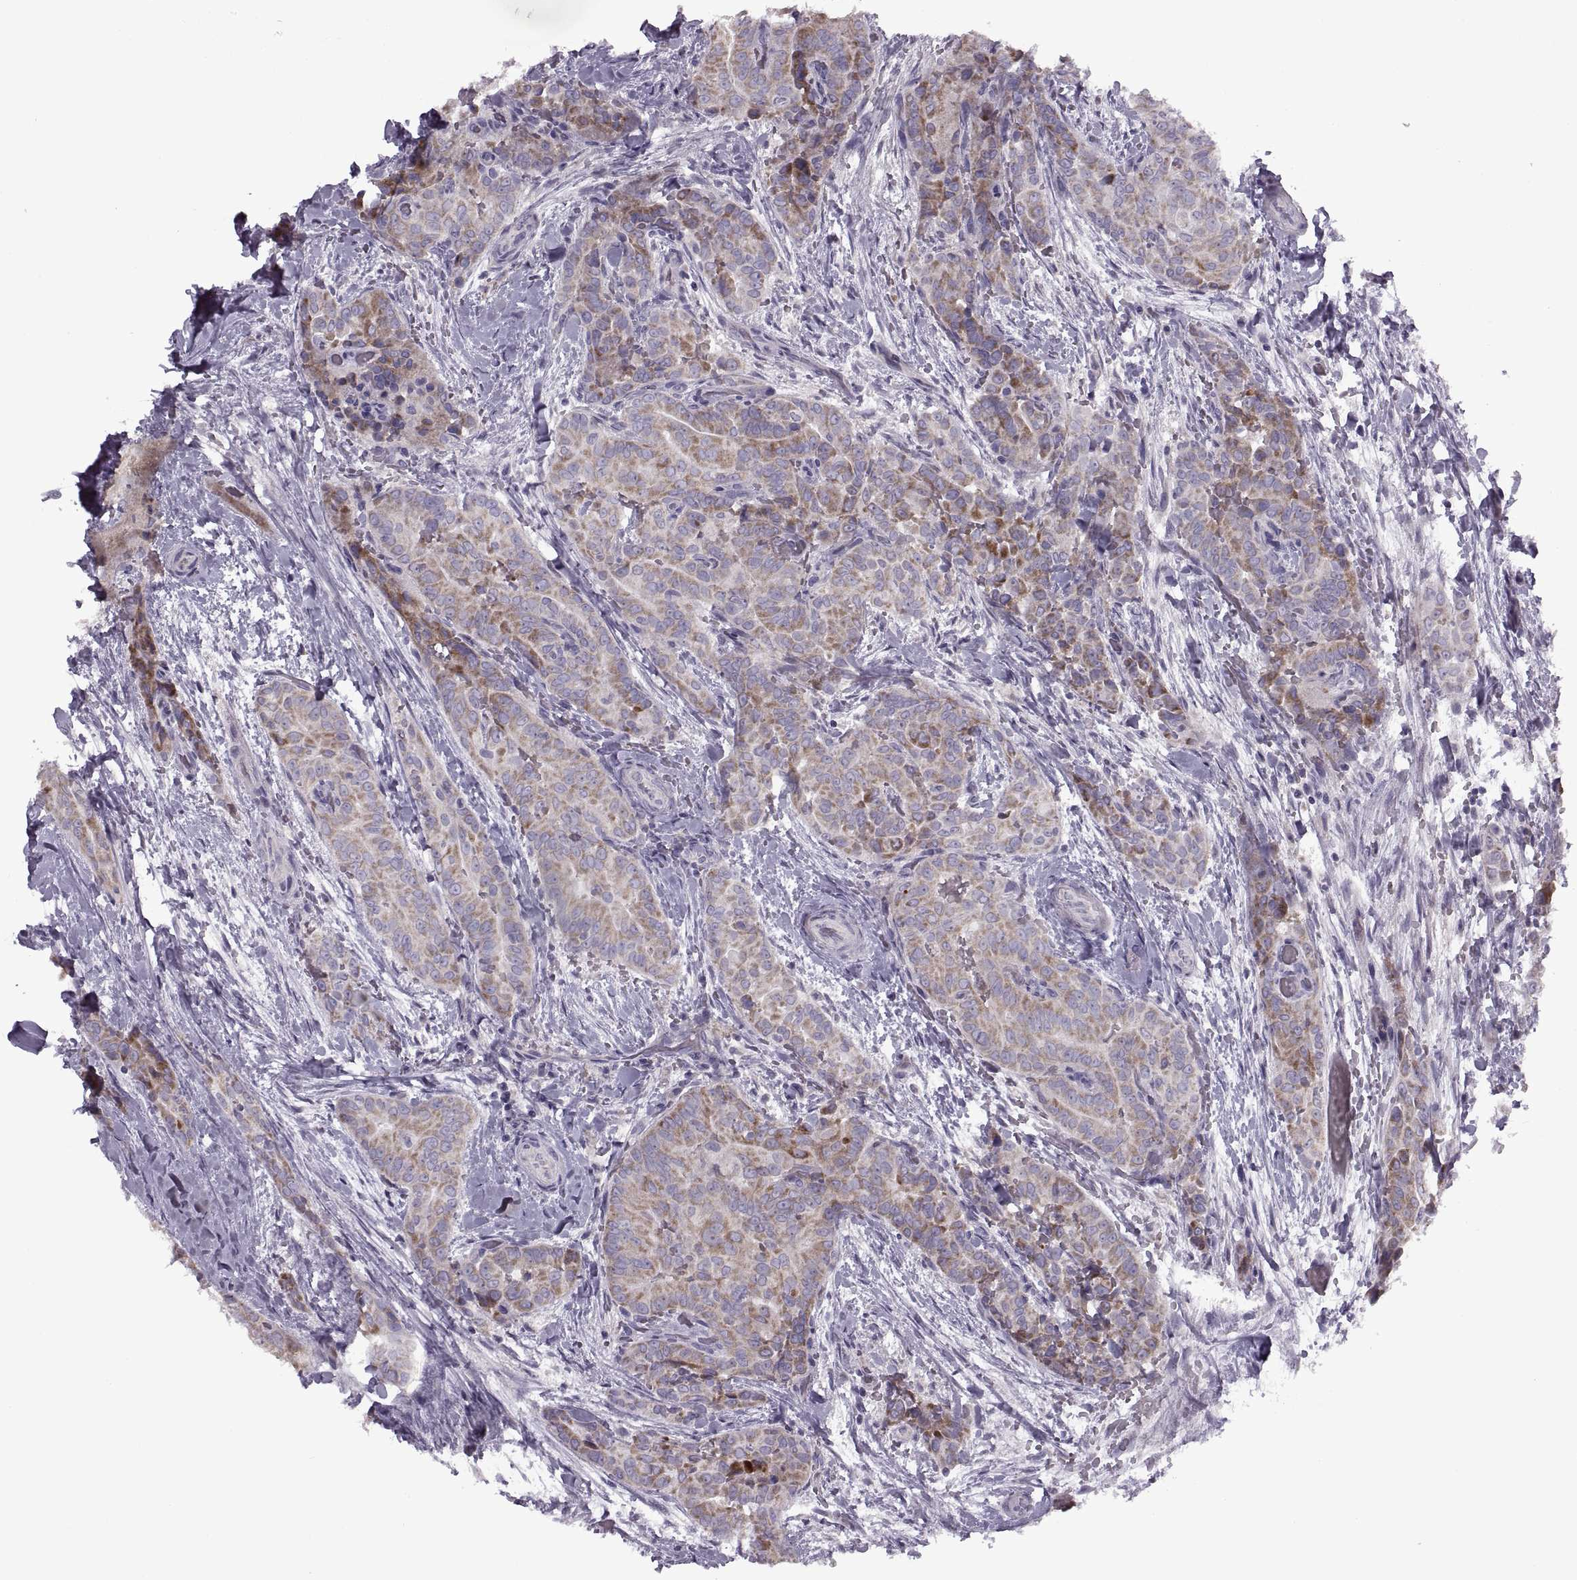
{"staining": {"intensity": "moderate", "quantity": ">75%", "location": "cytoplasmic/membranous"}, "tissue": "thyroid cancer", "cell_type": "Tumor cells", "image_type": "cancer", "snomed": [{"axis": "morphology", "description": "Papillary adenocarcinoma, NOS"}, {"axis": "topography", "description": "Thyroid gland"}], "caption": "Immunohistochemical staining of human thyroid papillary adenocarcinoma demonstrates medium levels of moderate cytoplasmic/membranous protein positivity in about >75% of tumor cells. Using DAB (brown) and hematoxylin (blue) stains, captured at high magnification using brightfield microscopy.", "gene": "PIERCE1", "patient": {"sex": "male", "age": 61}}